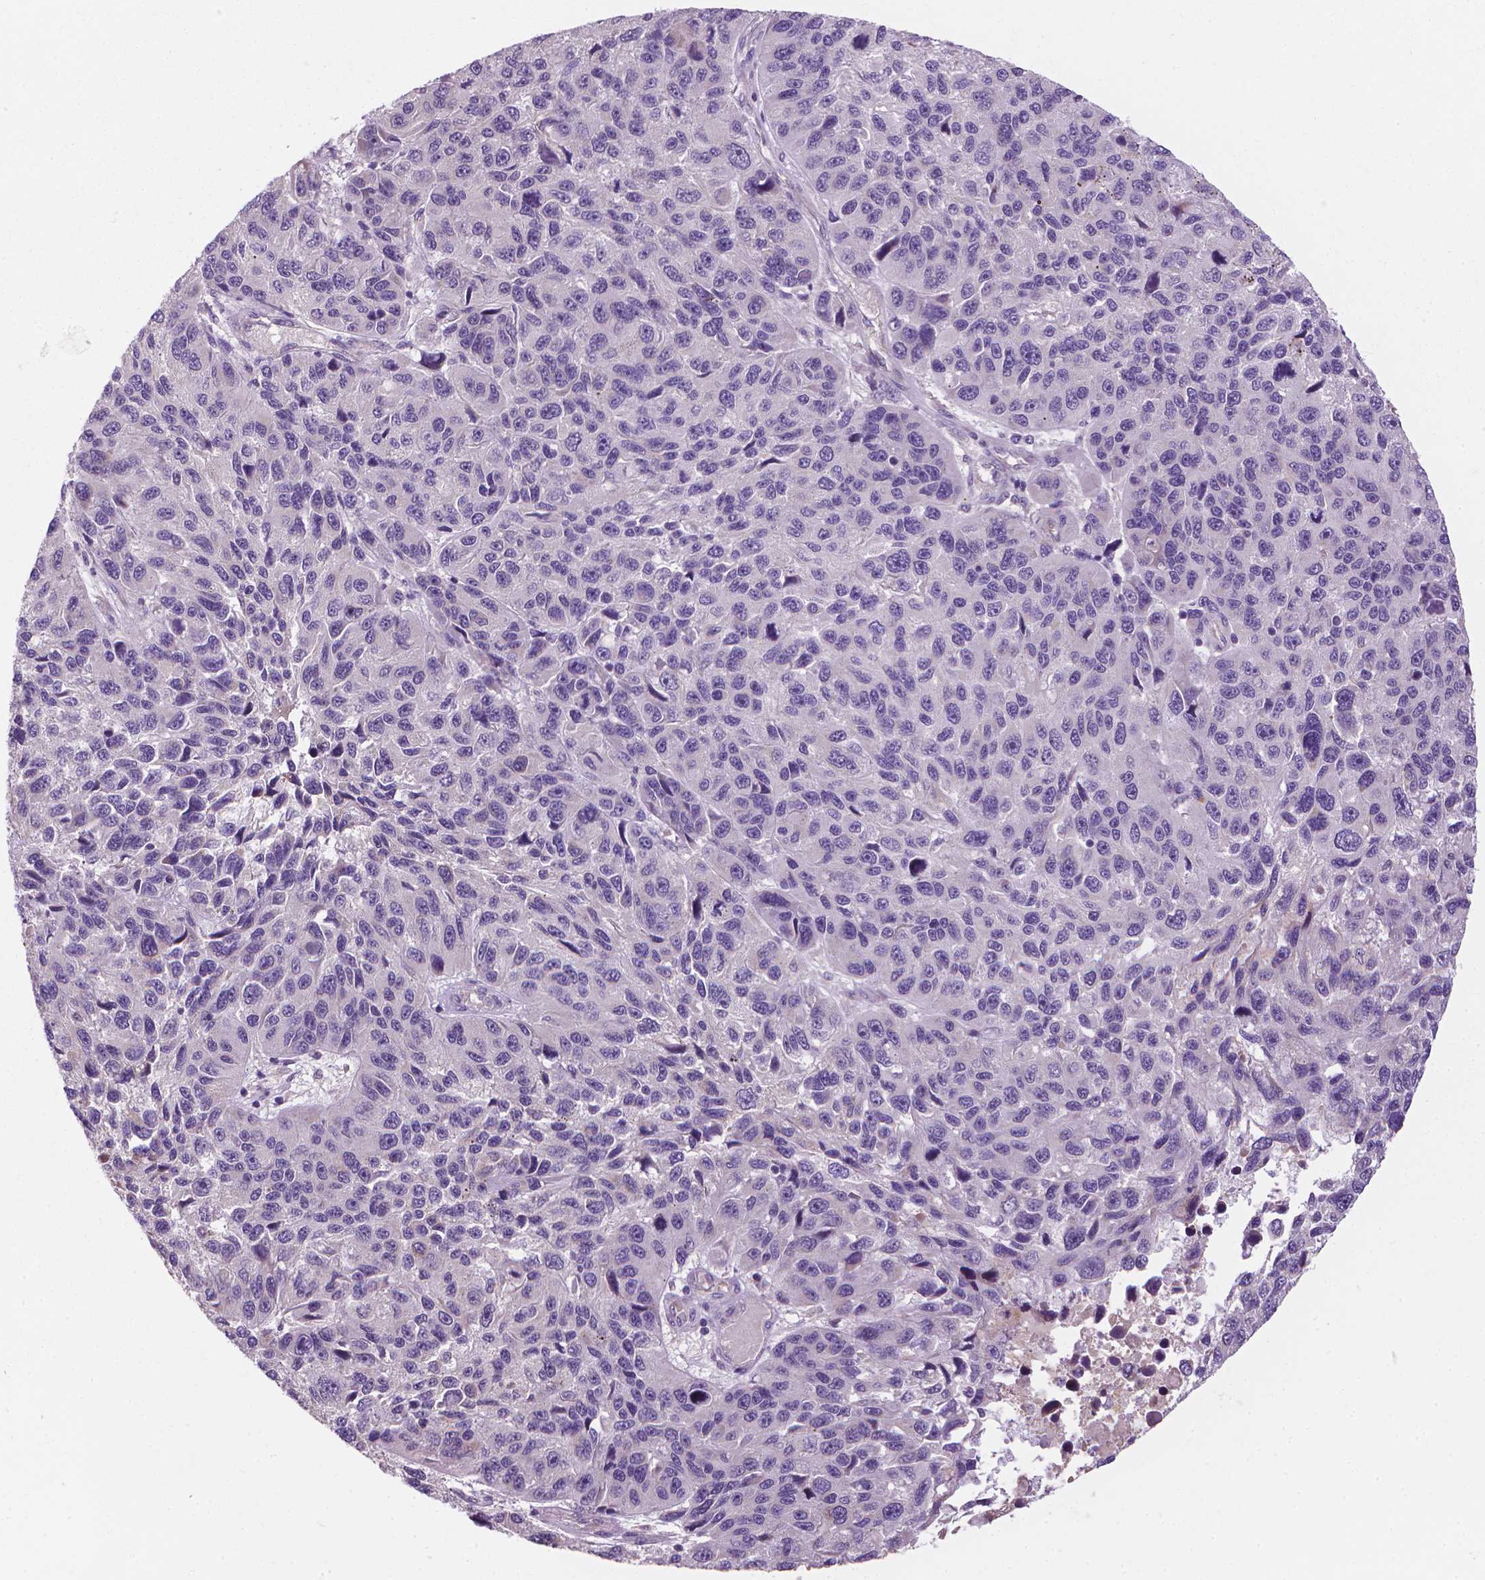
{"staining": {"intensity": "negative", "quantity": "none", "location": "none"}, "tissue": "melanoma", "cell_type": "Tumor cells", "image_type": "cancer", "snomed": [{"axis": "morphology", "description": "Malignant melanoma, NOS"}, {"axis": "topography", "description": "Skin"}], "caption": "IHC histopathology image of human malignant melanoma stained for a protein (brown), which displays no staining in tumor cells. (DAB IHC with hematoxylin counter stain).", "gene": "RIIAD1", "patient": {"sex": "male", "age": 53}}